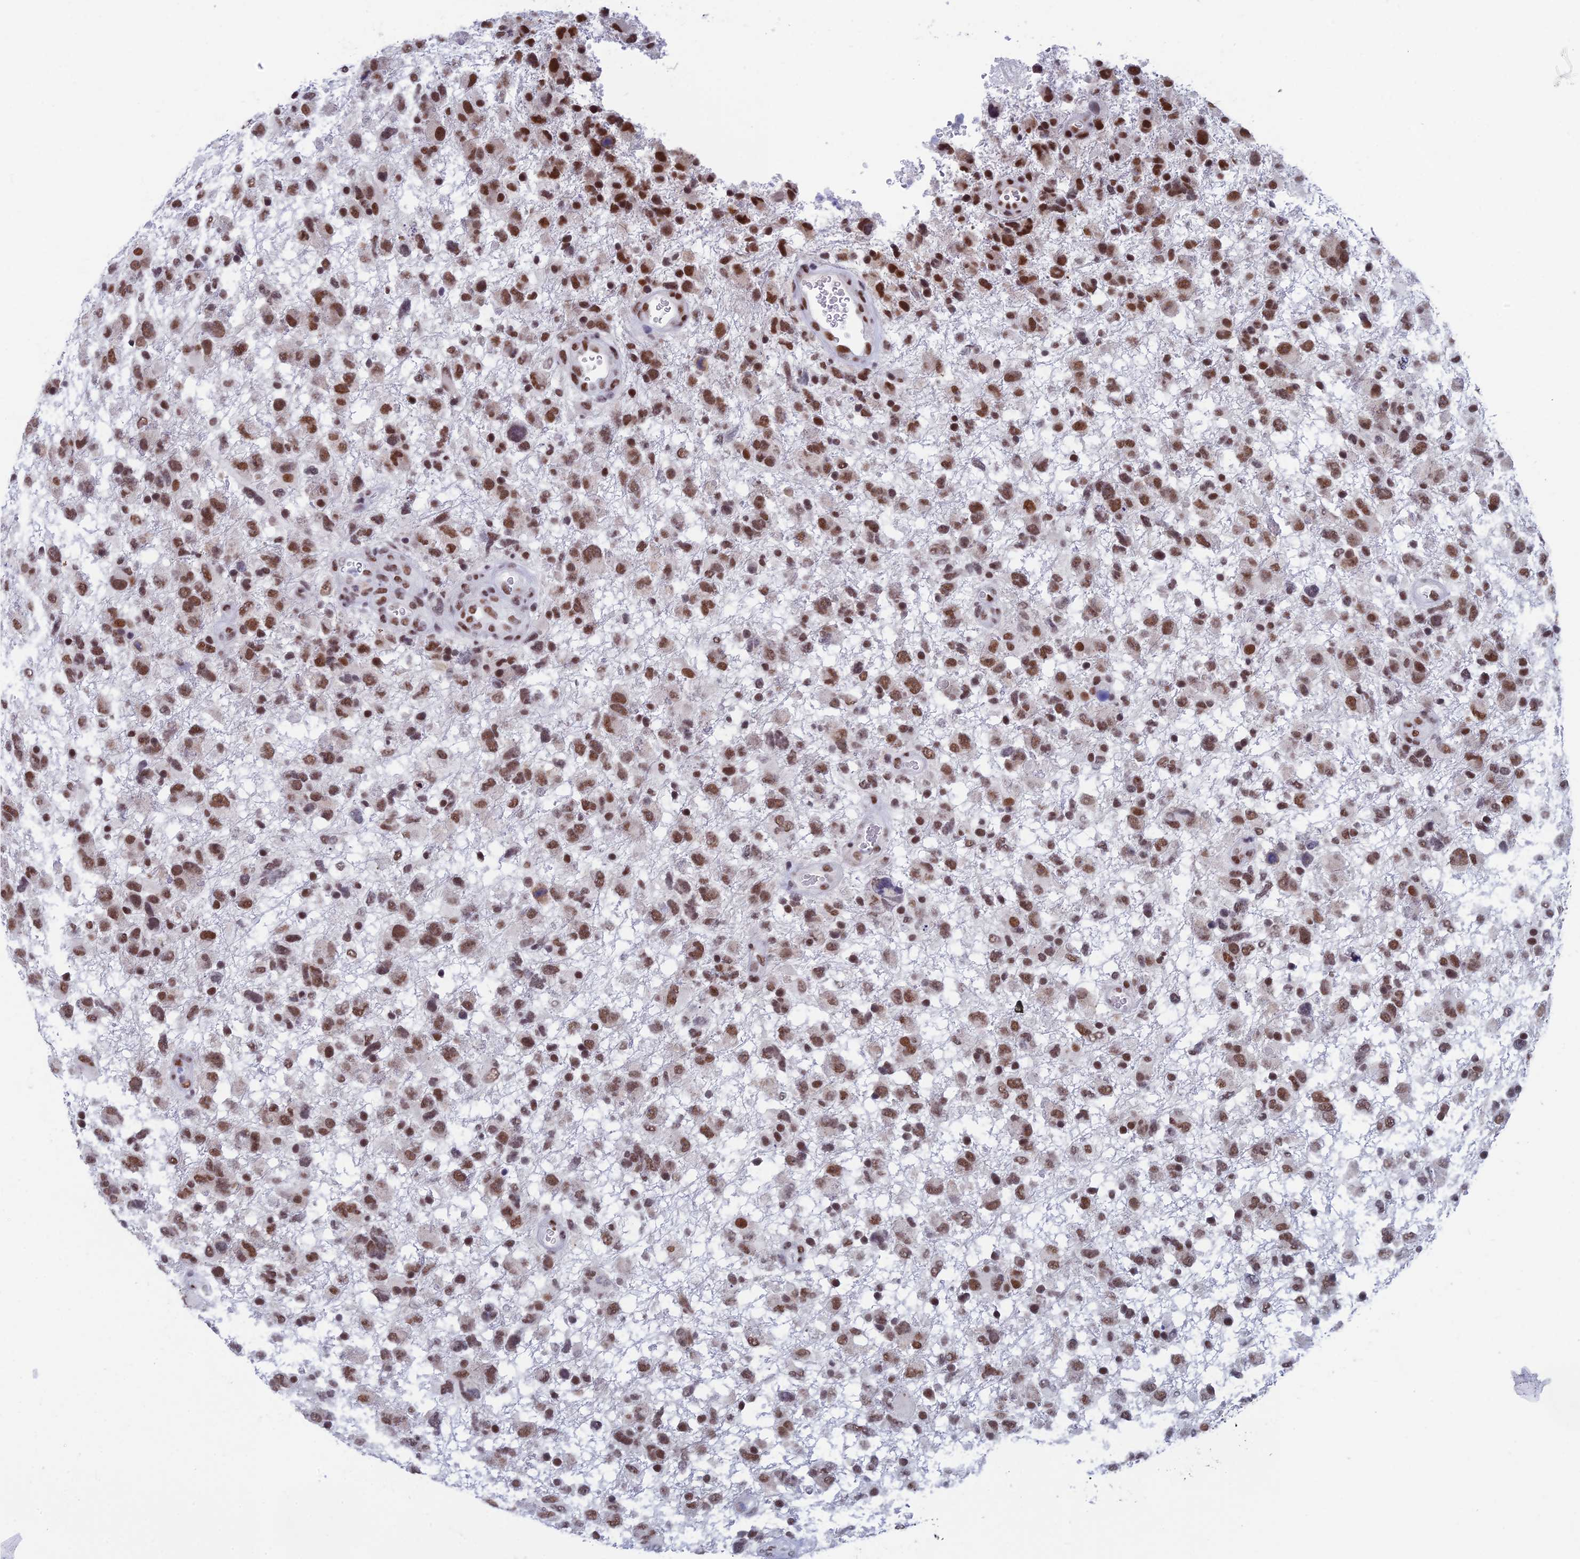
{"staining": {"intensity": "moderate", "quantity": ">75%", "location": "nuclear"}, "tissue": "glioma", "cell_type": "Tumor cells", "image_type": "cancer", "snomed": [{"axis": "morphology", "description": "Glioma, malignant, High grade"}, {"axis": "topography", "description": "Brain"}], "caption": "DAB immunohistochemical staining of human glioma exhibits moderate nuclear protein staining in approximately >75% of tumor cells. (DAB = brown stain, brightfield microscopy at high magnification).", "gene": "NABP2", "patient": {"sex": "male", "age": 61}}